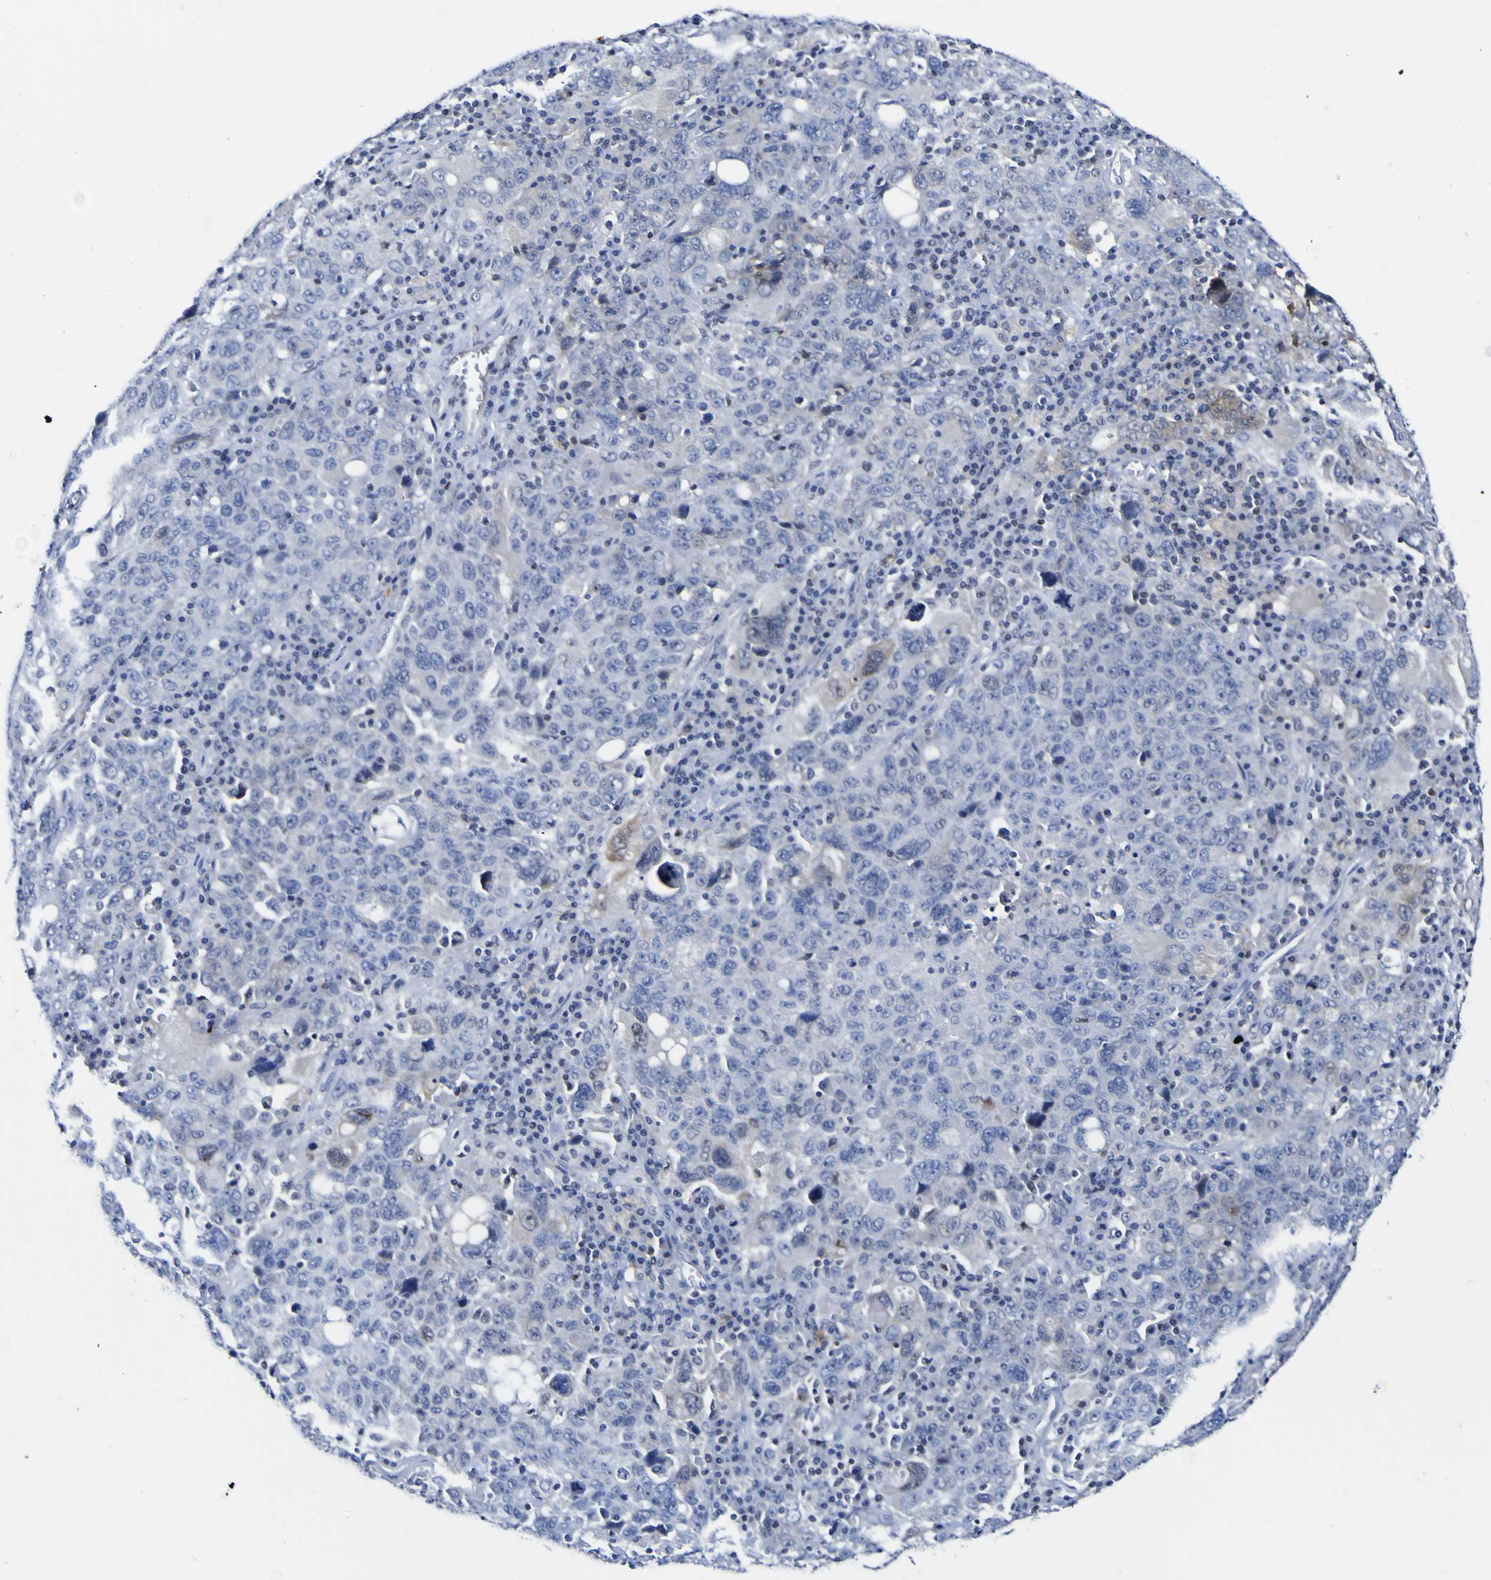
{"staining": {"intensity": "weak", "quantity": "<25%", "location": "cytoplasmic/membranous"}, "tissue": "ovarian cancer", "cell_type": "Tumor cells", "image_type": "cancer", "snomed": [{"axis": "morphology", "description": "Carcinoma, endometroid"}, {"axis": "topography", "description": "Ovary"}], "caption": "IHC image of human ovarian cancer stained for a protein (brown), which reveals no expression in tumor cells. The staining is performed using DAB (3,3'-diaminobenzidine) brown chromogen with nuclei counter-stained in using hematoxylin.", "gene": "CASP6", "patient": {"sex": "female", "age": 62}}